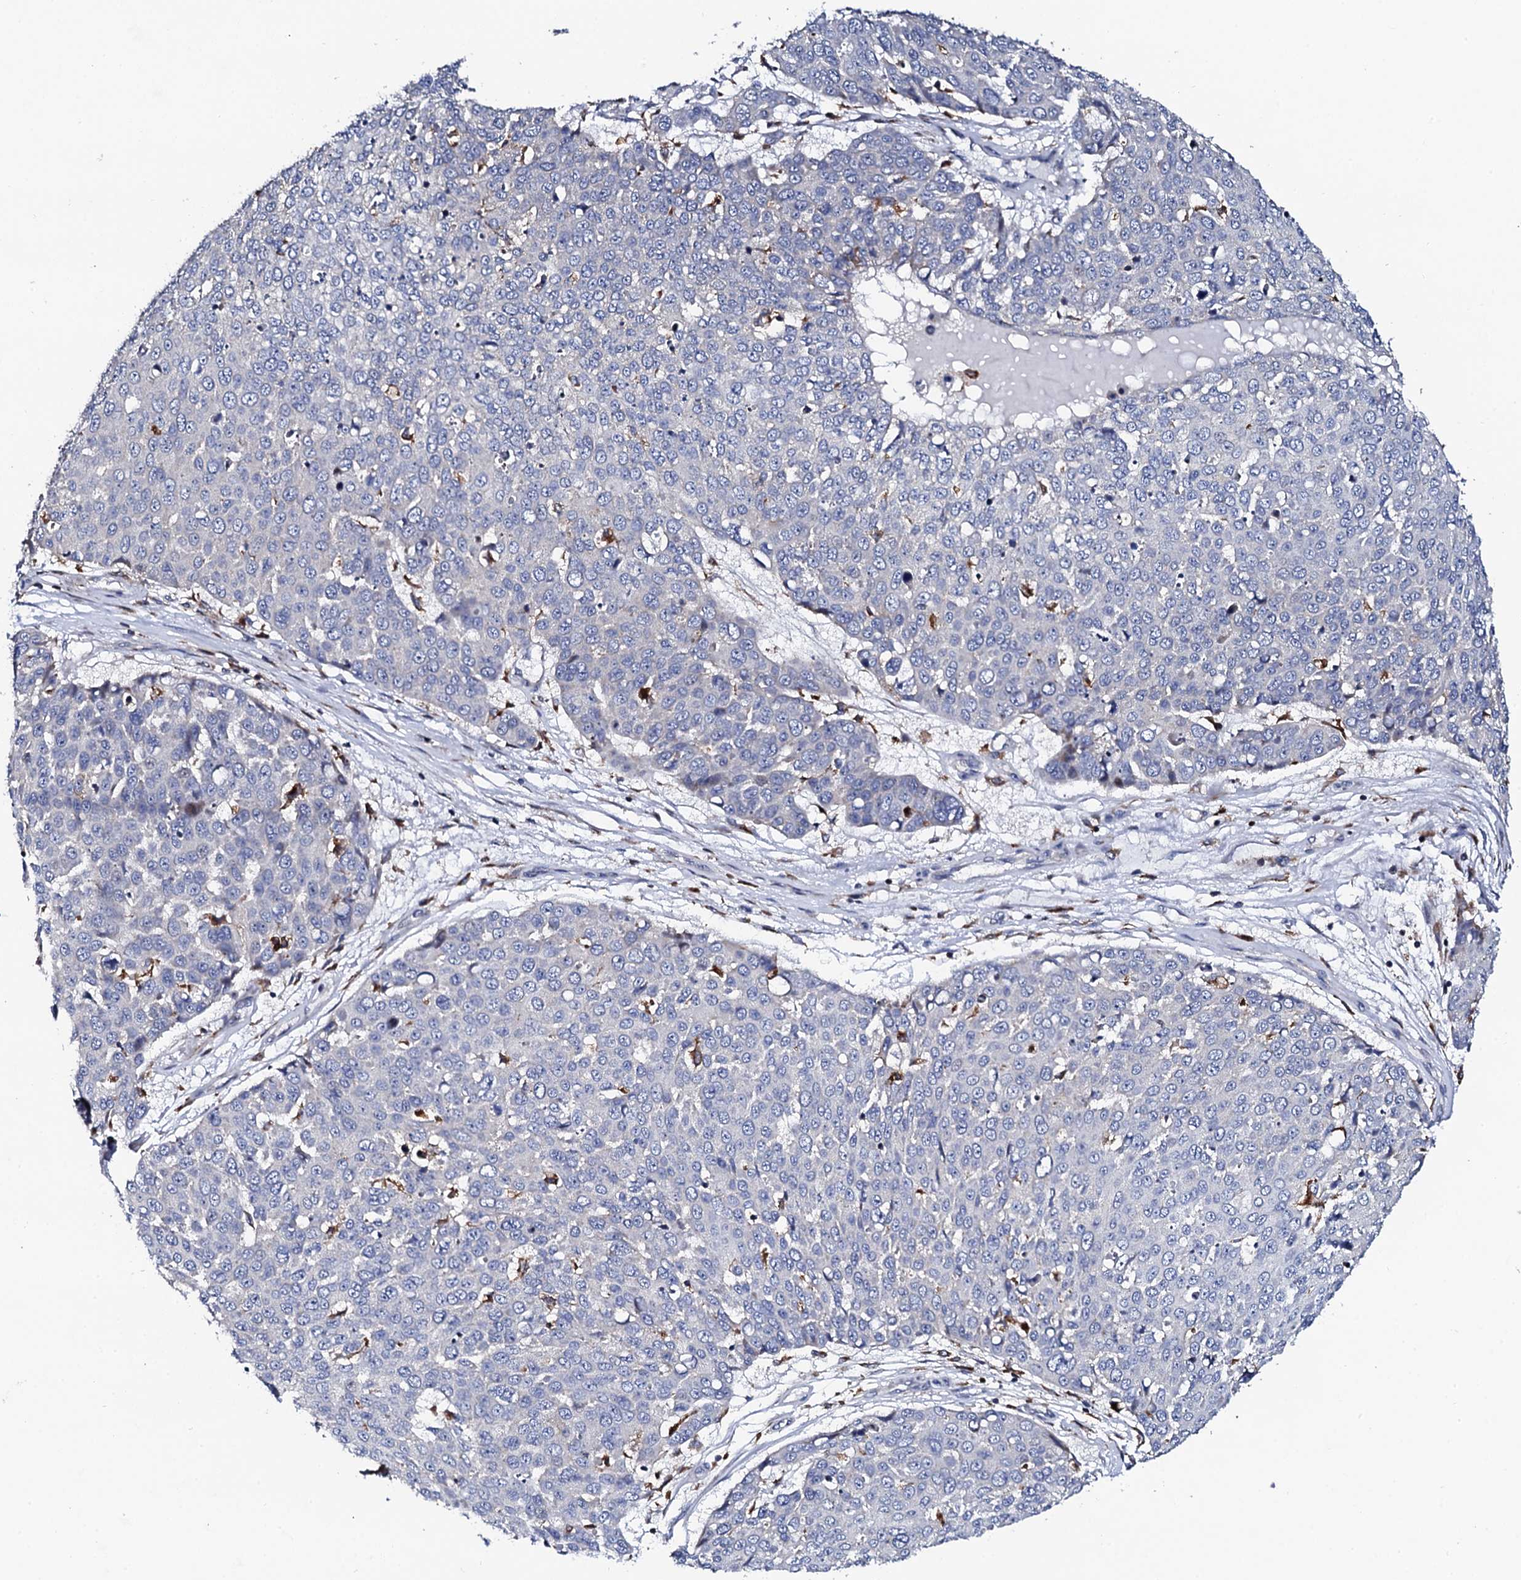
{"staining": {"intensity": "negative", "quantity": "none", "location": "none"}, "tissue": "skin cancer", "cell_type": "Tumor cells", "image_type": "cancer", "snomed": [{"axis": "morphology", "description": "Squamous cell carcinoma, NOS"}, {"axis": "topography", "description": "Skin"}], "caption": "Immunohistochemistry of human skin cancer exhibits no expression in tumor cells.", "gene": "TCIRG1", "patient": {"sex": "male", "age": 71}}